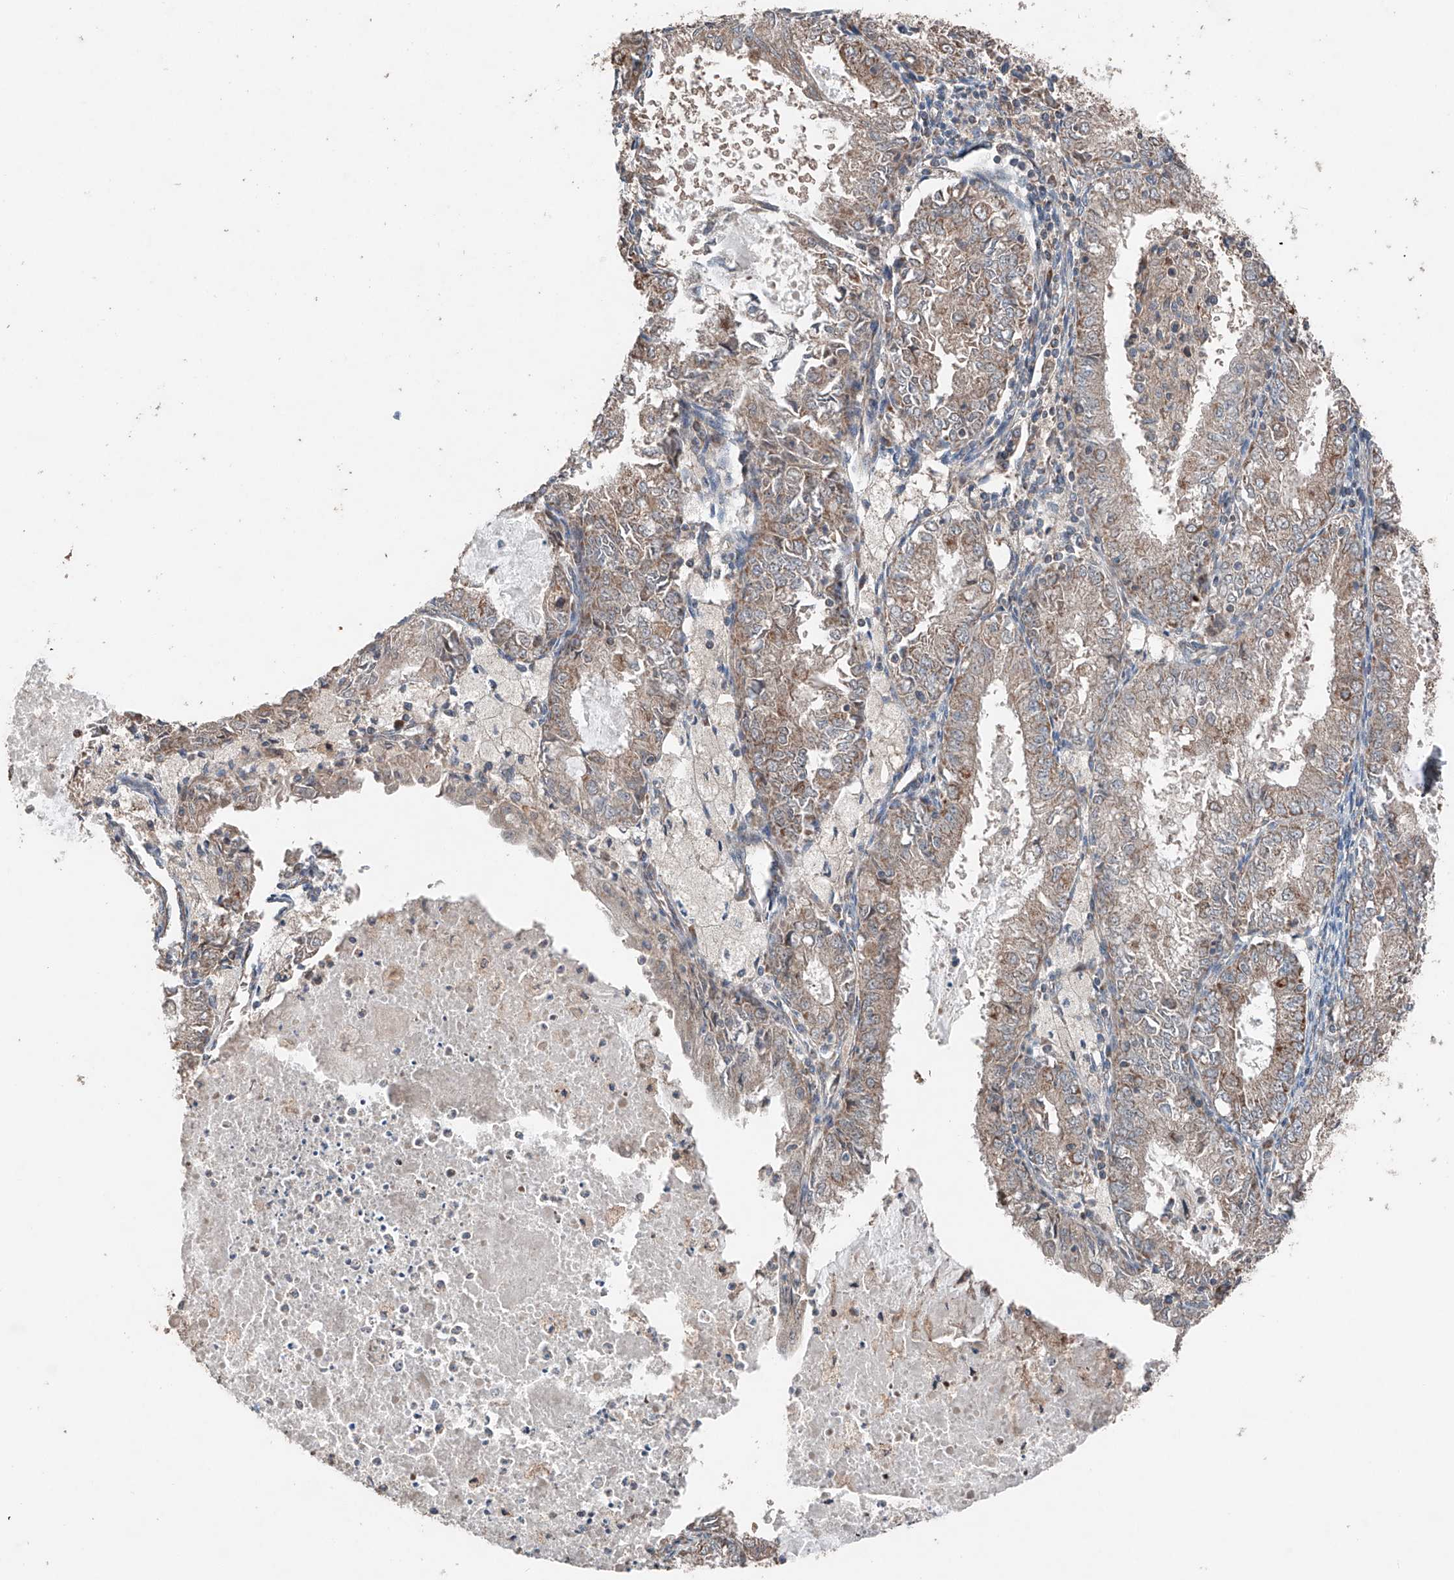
{"staining": {"intensity": "moderate", "quantity": "25%-75%", "location": "cytoplasmic/membranous"}, "tissue": "endometrial cancer", "cell_type": "Tumor cells", "image_type": "cancer", "snomed": [{"axis": "morphology", "description": "Adenocarcinoma, NOS"}, {"axis": "topography", "description": "Endometrium"}], "caption": "This is an image of immunohistochemistry staining of endometrial adenocarcinoma, which shows moderate positivity in the cytoplasmic/membranous of tumor cells.", "gene": "AP4B1", "patient": {"sex": "female", "age": 57}}